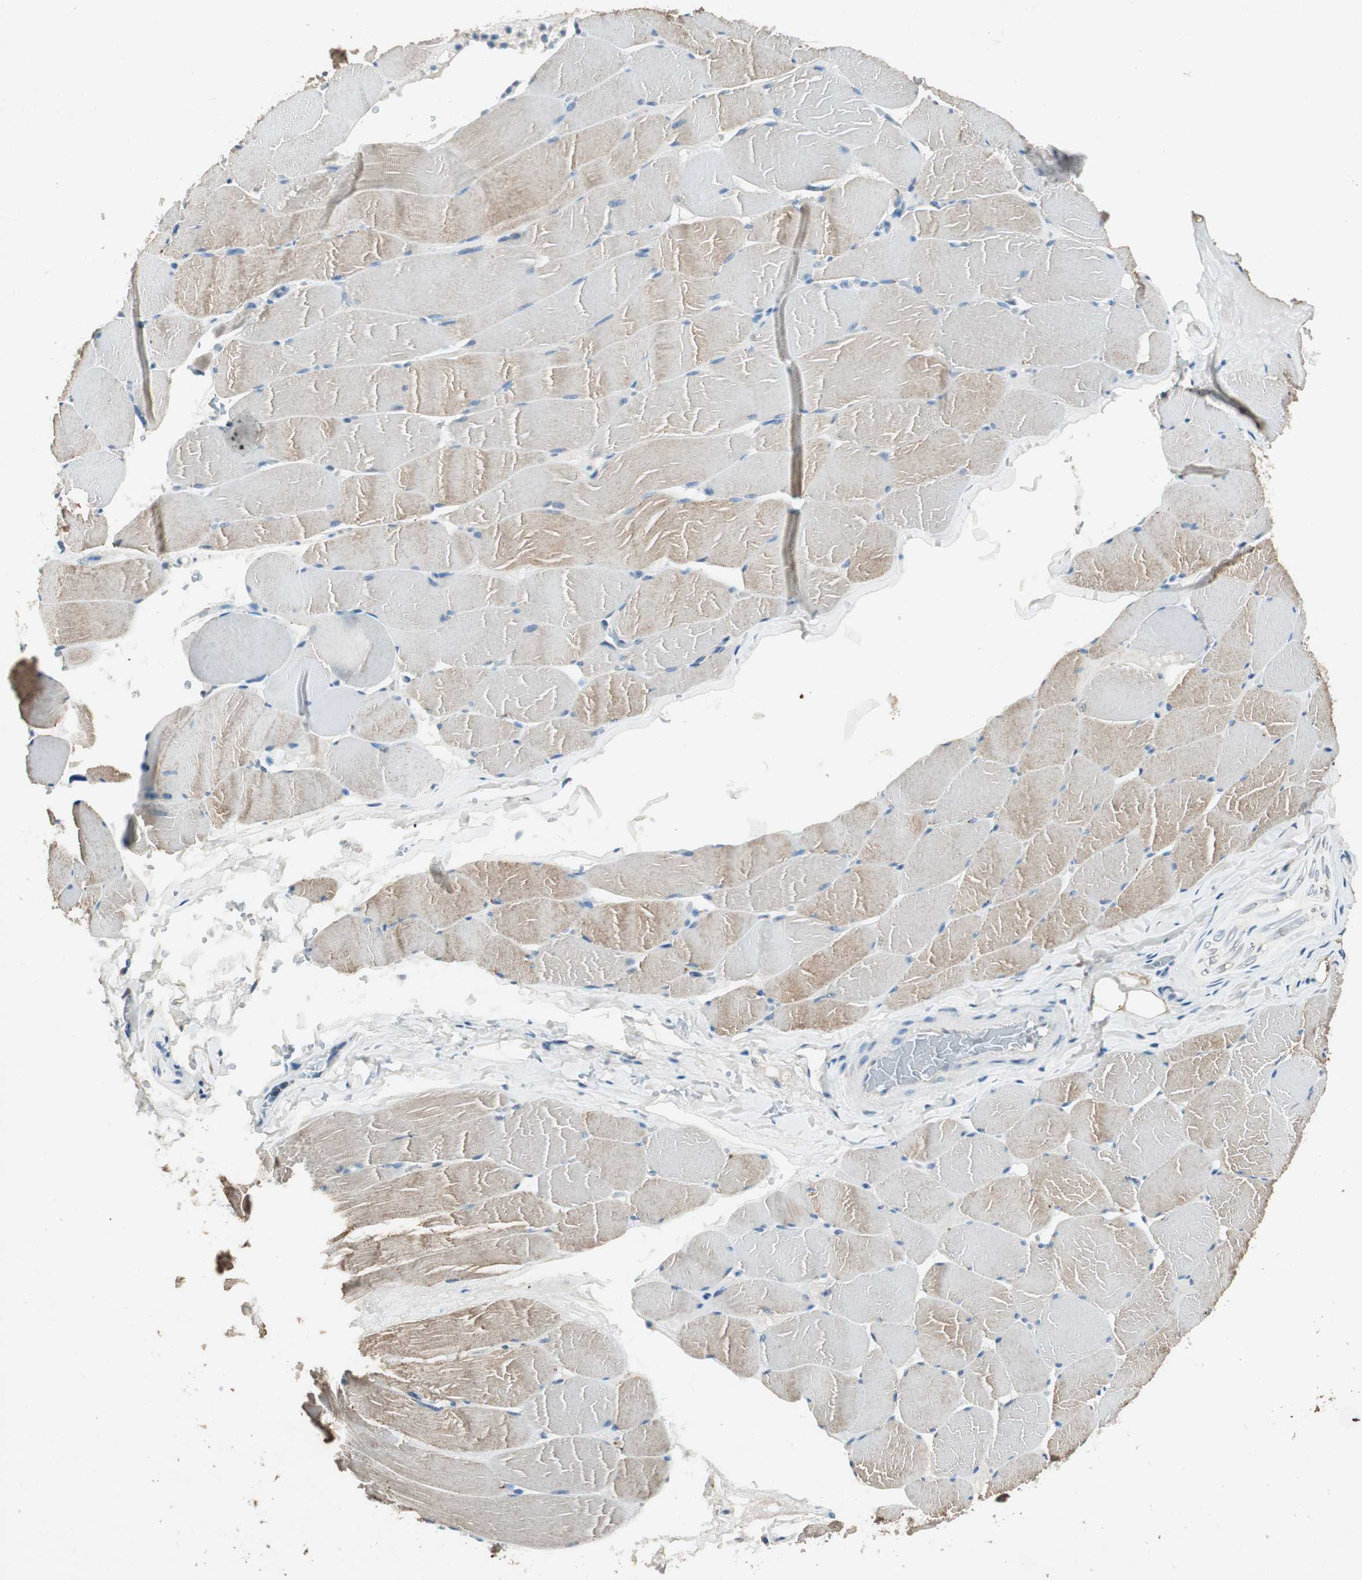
{"staining": {"intensity": "weak", "quantity": "<25%", "location": "cytoplasmic/membranous"}, "tissue": "skeletal muscle", "cell_type": "Myocytes", "image_type": "normal", "snomed": [{"axis": "morphology", "description": "Normal tissue, NOS"}, {"axis": "topography", "description": "Skeletal muscle"}], "caption": "An immunohistochemistry photomicrograph of unremarkable skeletal muscle is shown. There is no staining in myocytes of skeletal muscle.", "gene": "NKAIN1", "patient": {"sex": "male", "age": 62}}